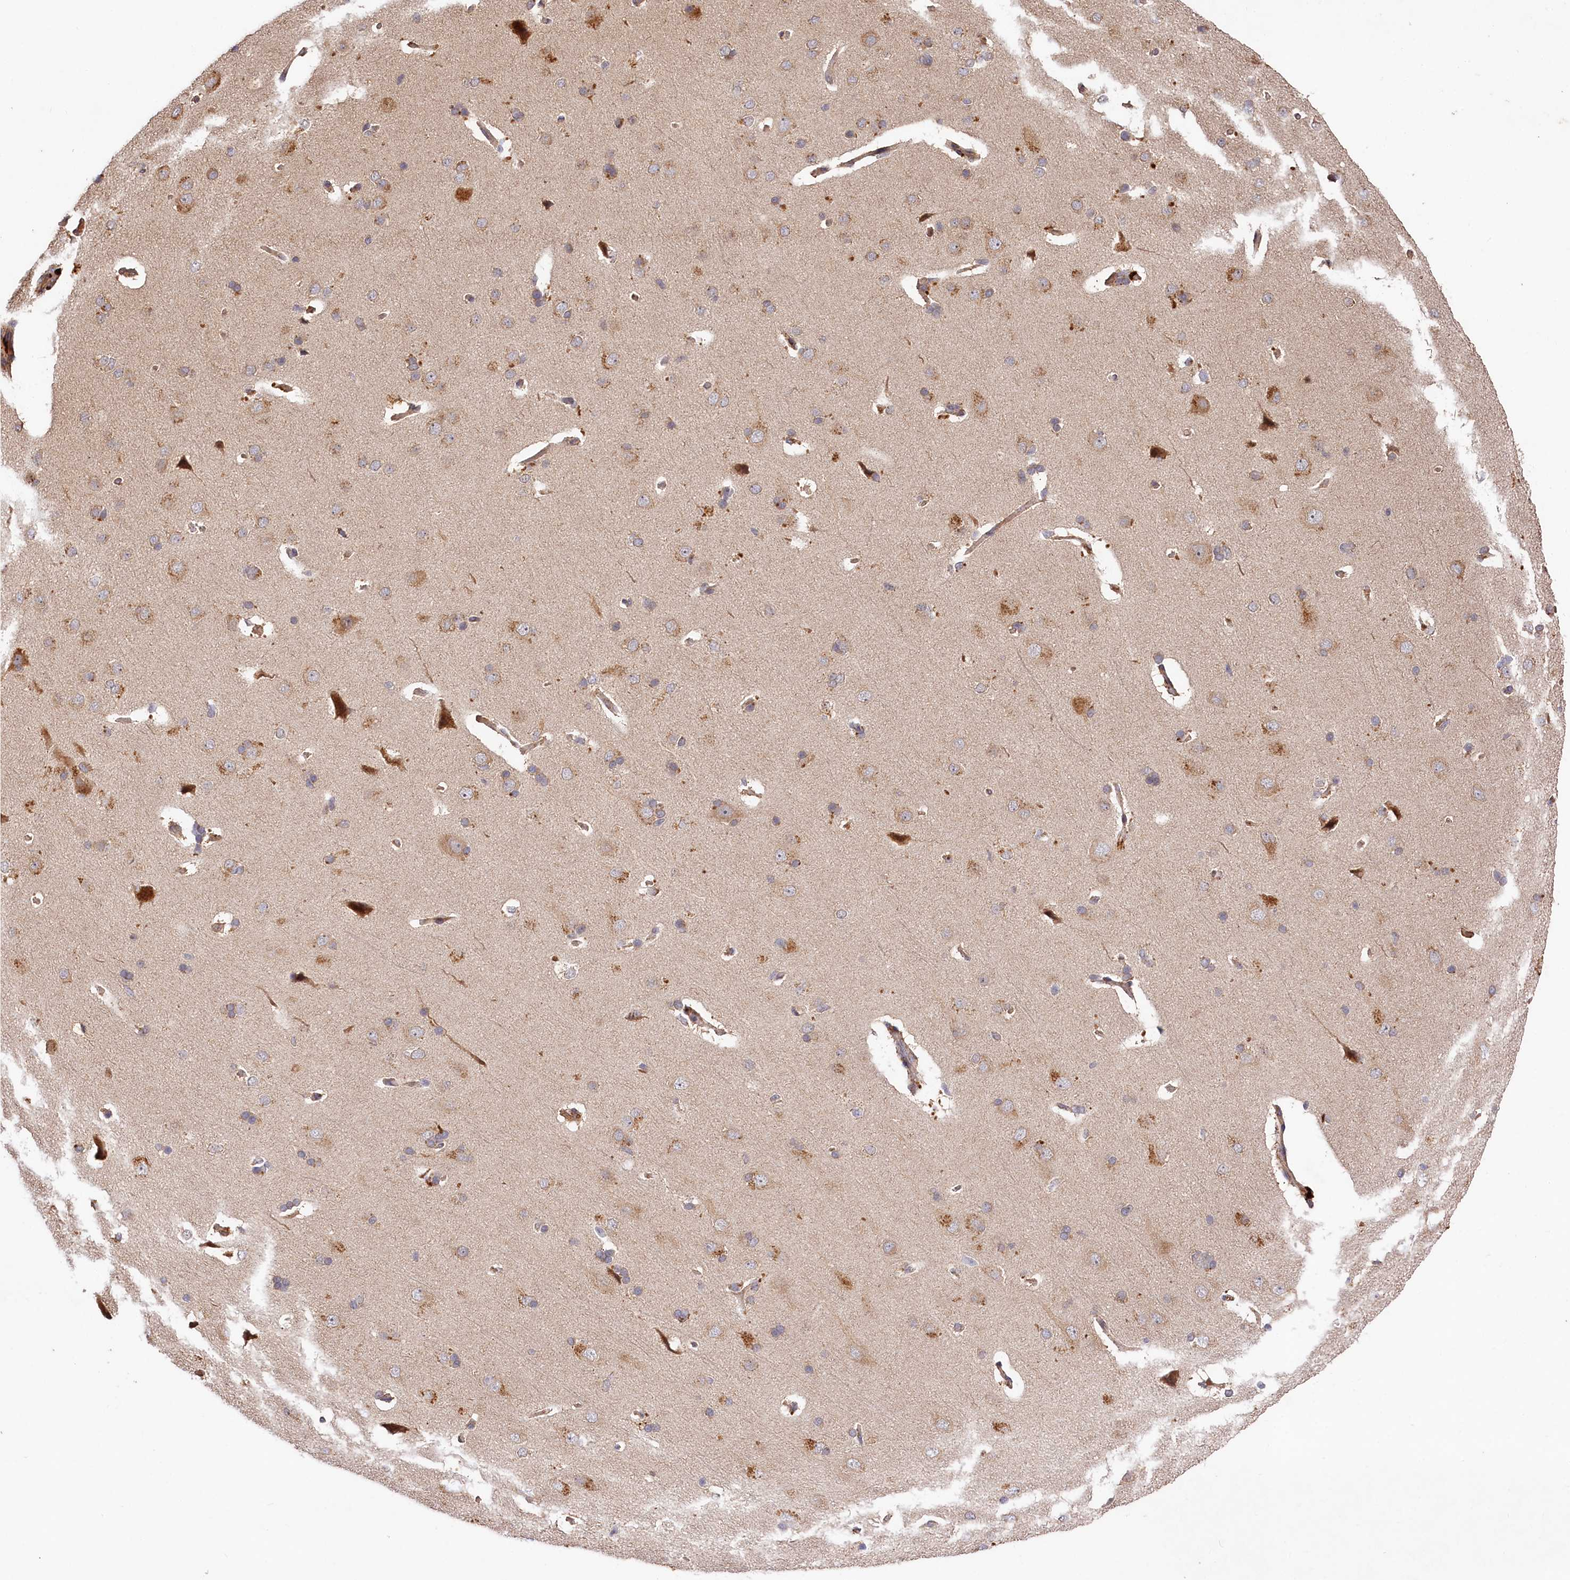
{"staining": {"intensity": "moderate", "quantity": ">75%", "location": "cytoplasmic/membranous"}, "tissue": "cerebral cortex", "cell_type": "Endothelial cells", "image_type": "normal", "snomed": [{"axis": "morphology", "description": "Normal tissue, NOS"}, {"axis": "topography", "description": "Cerebral cortex"}], "caption": "This is a micrograph of immunohistochemistry staining of normal cerebral cortex, which shows moderate positivity in the cytoplasmic/membranous of endothelial cells.", "gene": "MCF2L2", "patient": {"sex": "male", "age": 62}}